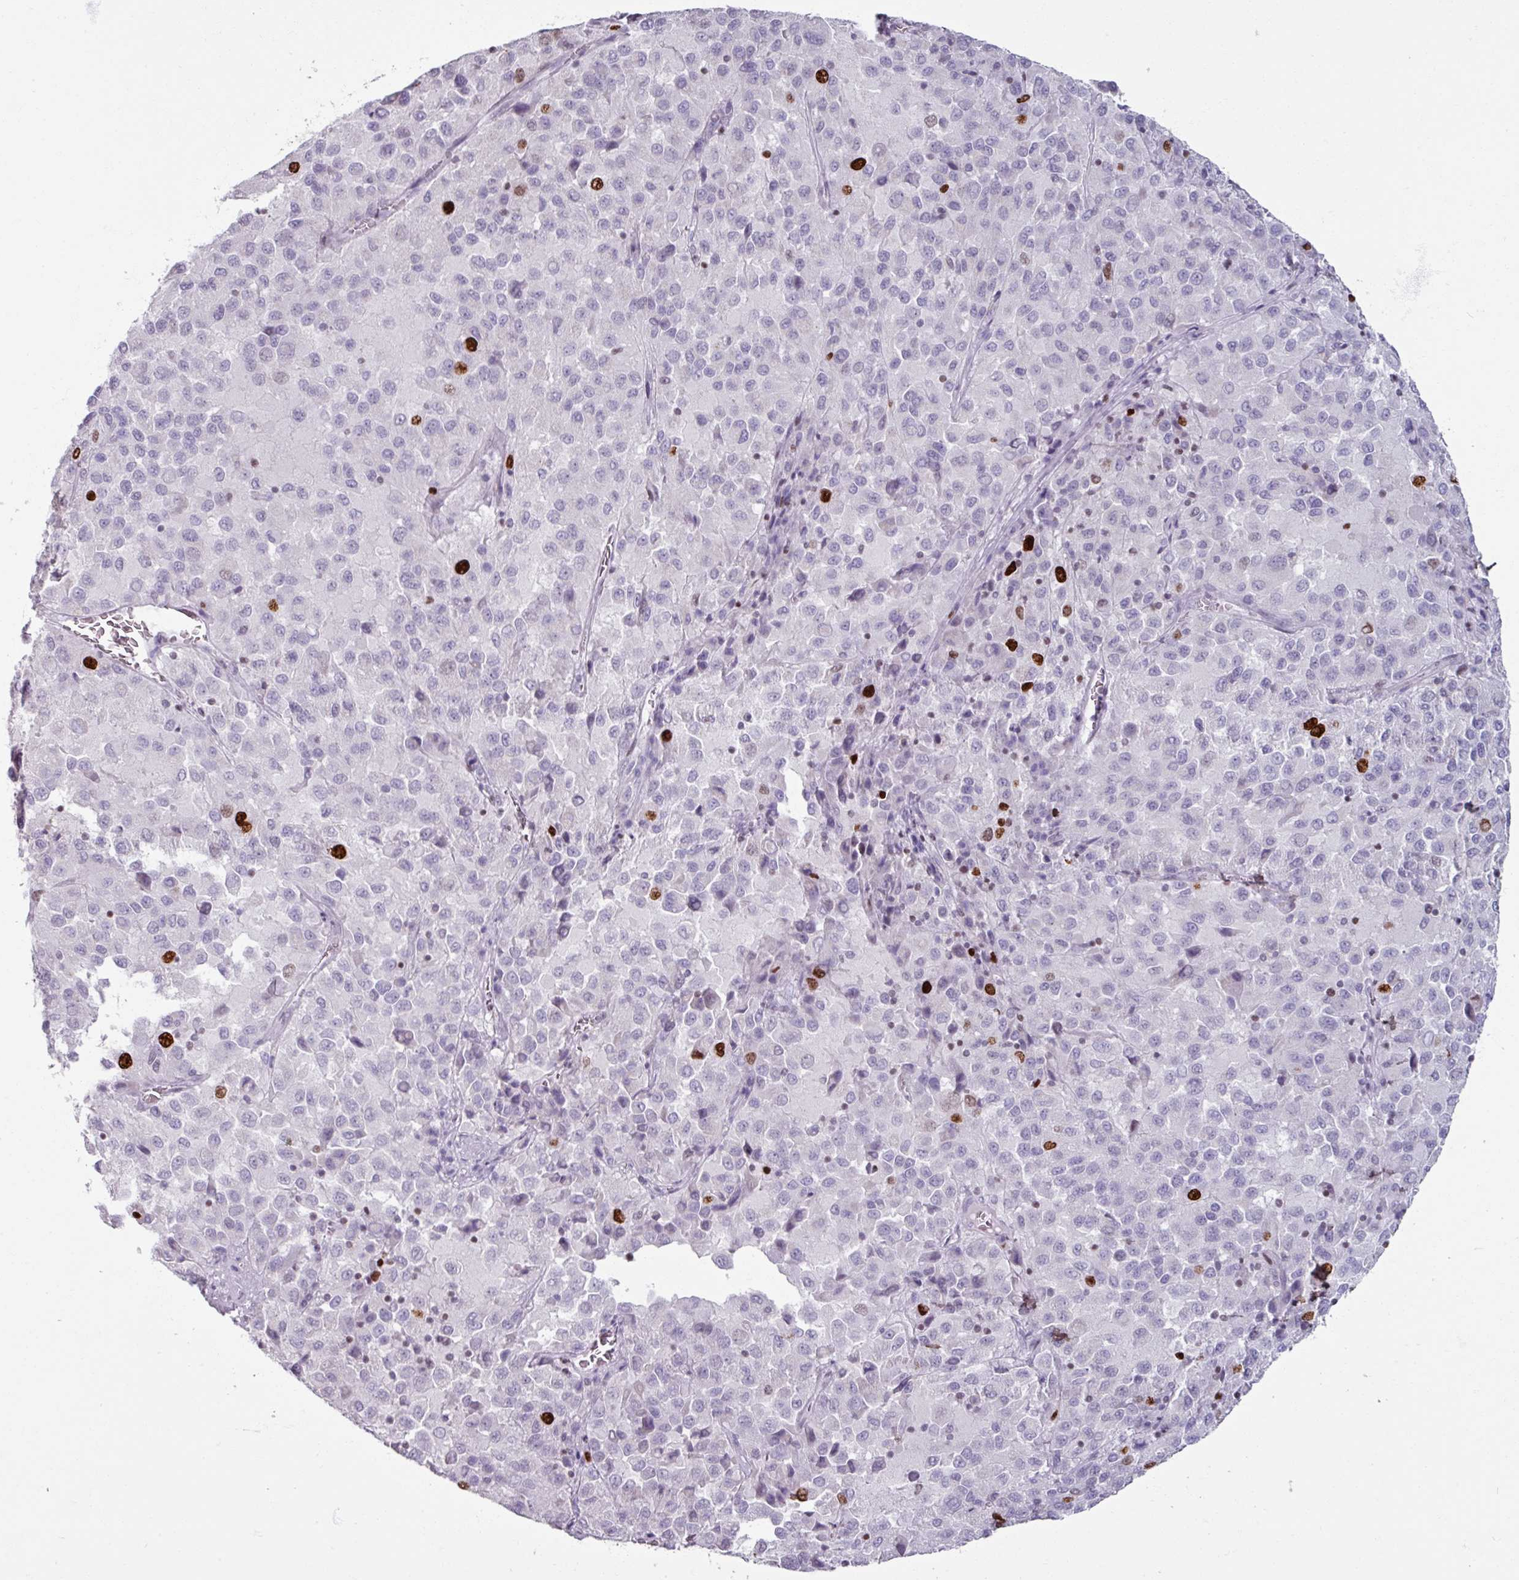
{"staining": {"intensity": "strong", "quantity": "<25%", "location": "nuclear"}, "tissue": "melanoma", "cell_type": "Tumor cells", "image_type": "cancer", "snomed": [{"axis": "morphology", "description": "Malignant melanoma, Metastatic site"}, {"axis": "topography", "description": "Lung"}], "caption": "Malignant melanoma (metastatic site) stained with immunohistochemistry (IHC) exhibits strong nuclear positivity in approximately <25% of tumor cells.", "gene": "ATAD2", "patient": {"sex": "male", "age": 64}}